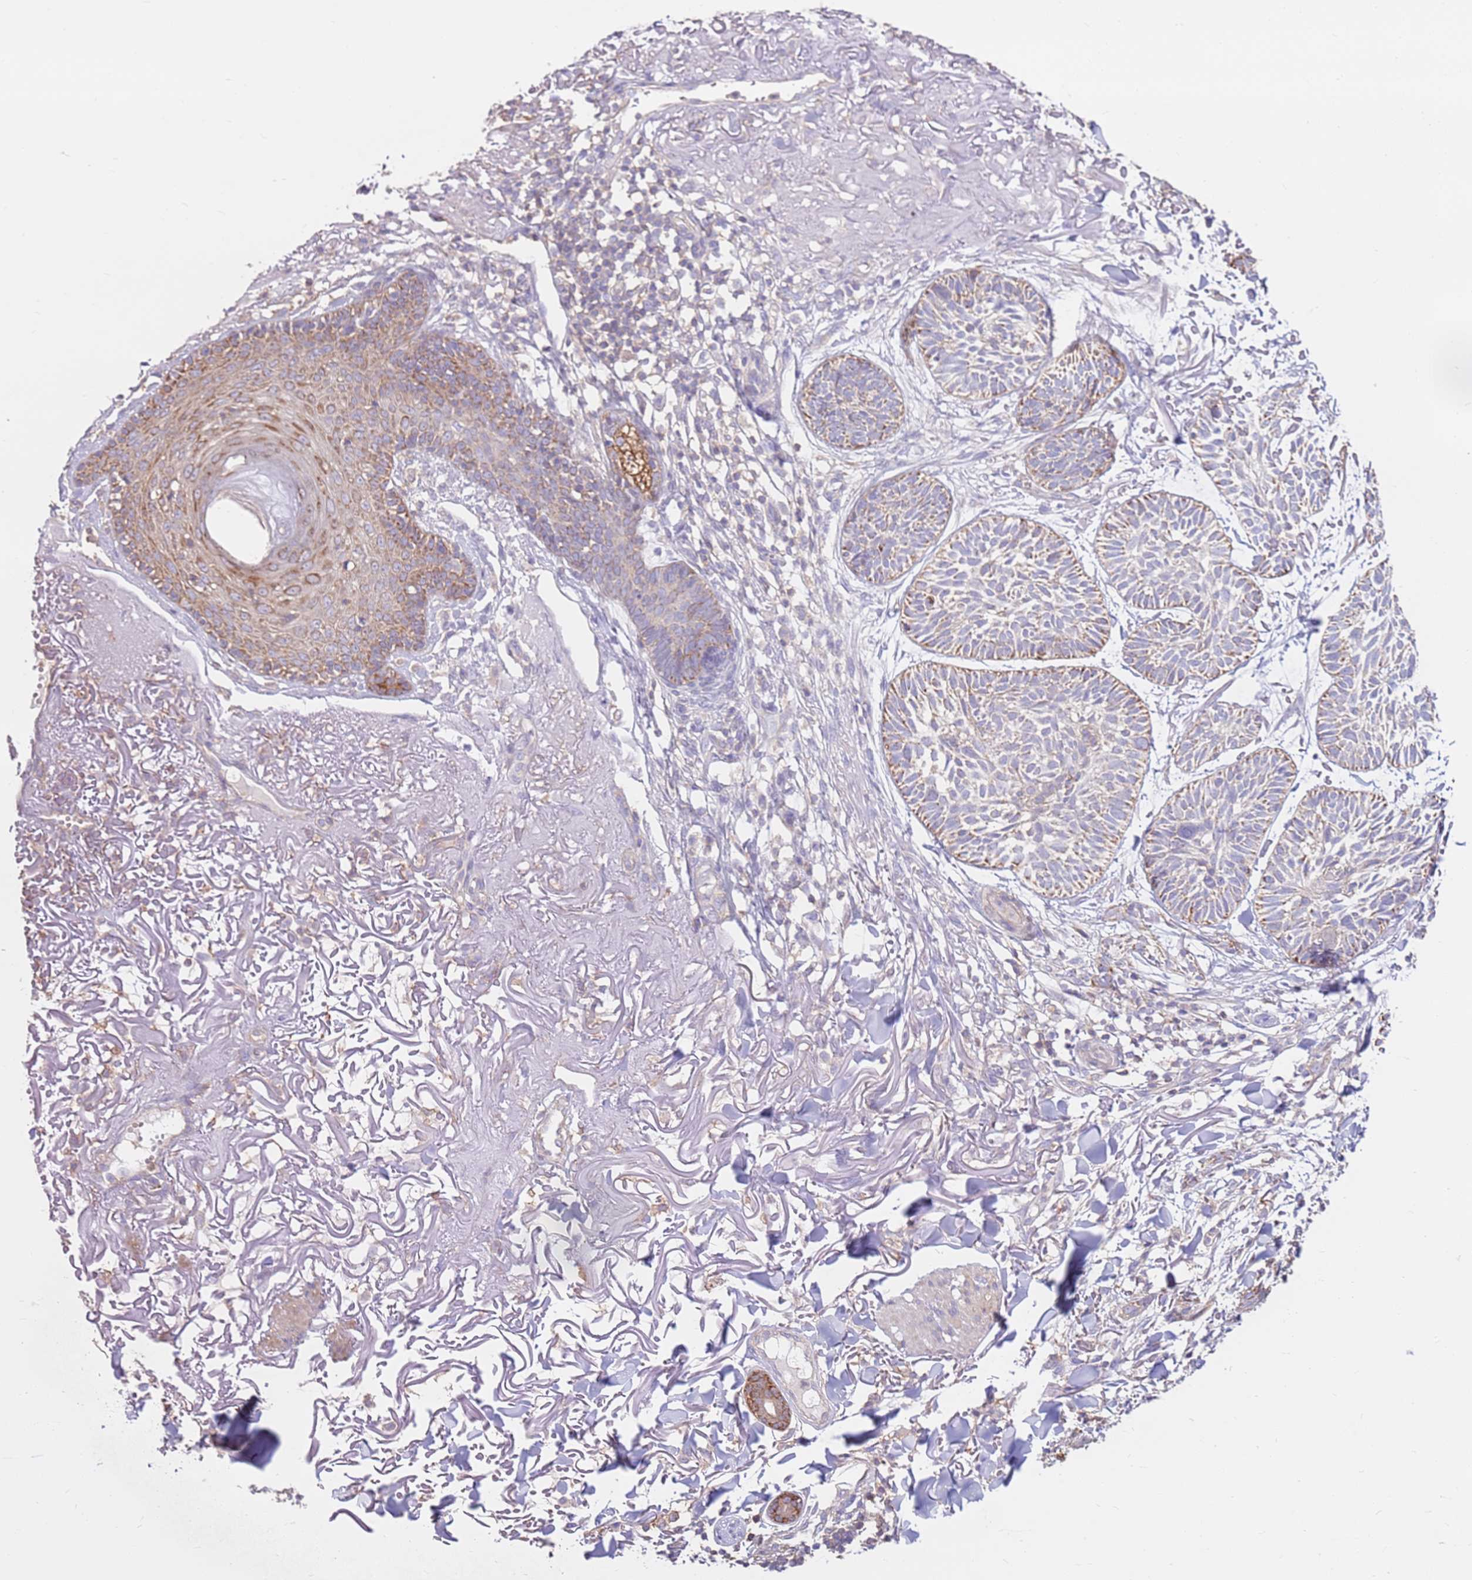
{"staining": {"intensity": "weak", "quantity": "25%-75%", "location": "cytoplasmic/membranous"}, "tissue": "skin cancer", "cell_type": "Tumor cells", "image_type": "cancer", "snomed": [{"axis": "morphology", "description": "Normal tissue, NOS"}, {"axis": "morphology", "description": "Basal cell carcinoma"}, {"axis": "topography", "description": "Skin"}], "caption": "Tumor cells exhibit low levels of weak cytoplasmic/membranous positivity in about 25%-75% of cells in human skin basal cell carcinoma.", "gene": "EVA1B", "patient": {"sex": "male", "age": 66}}